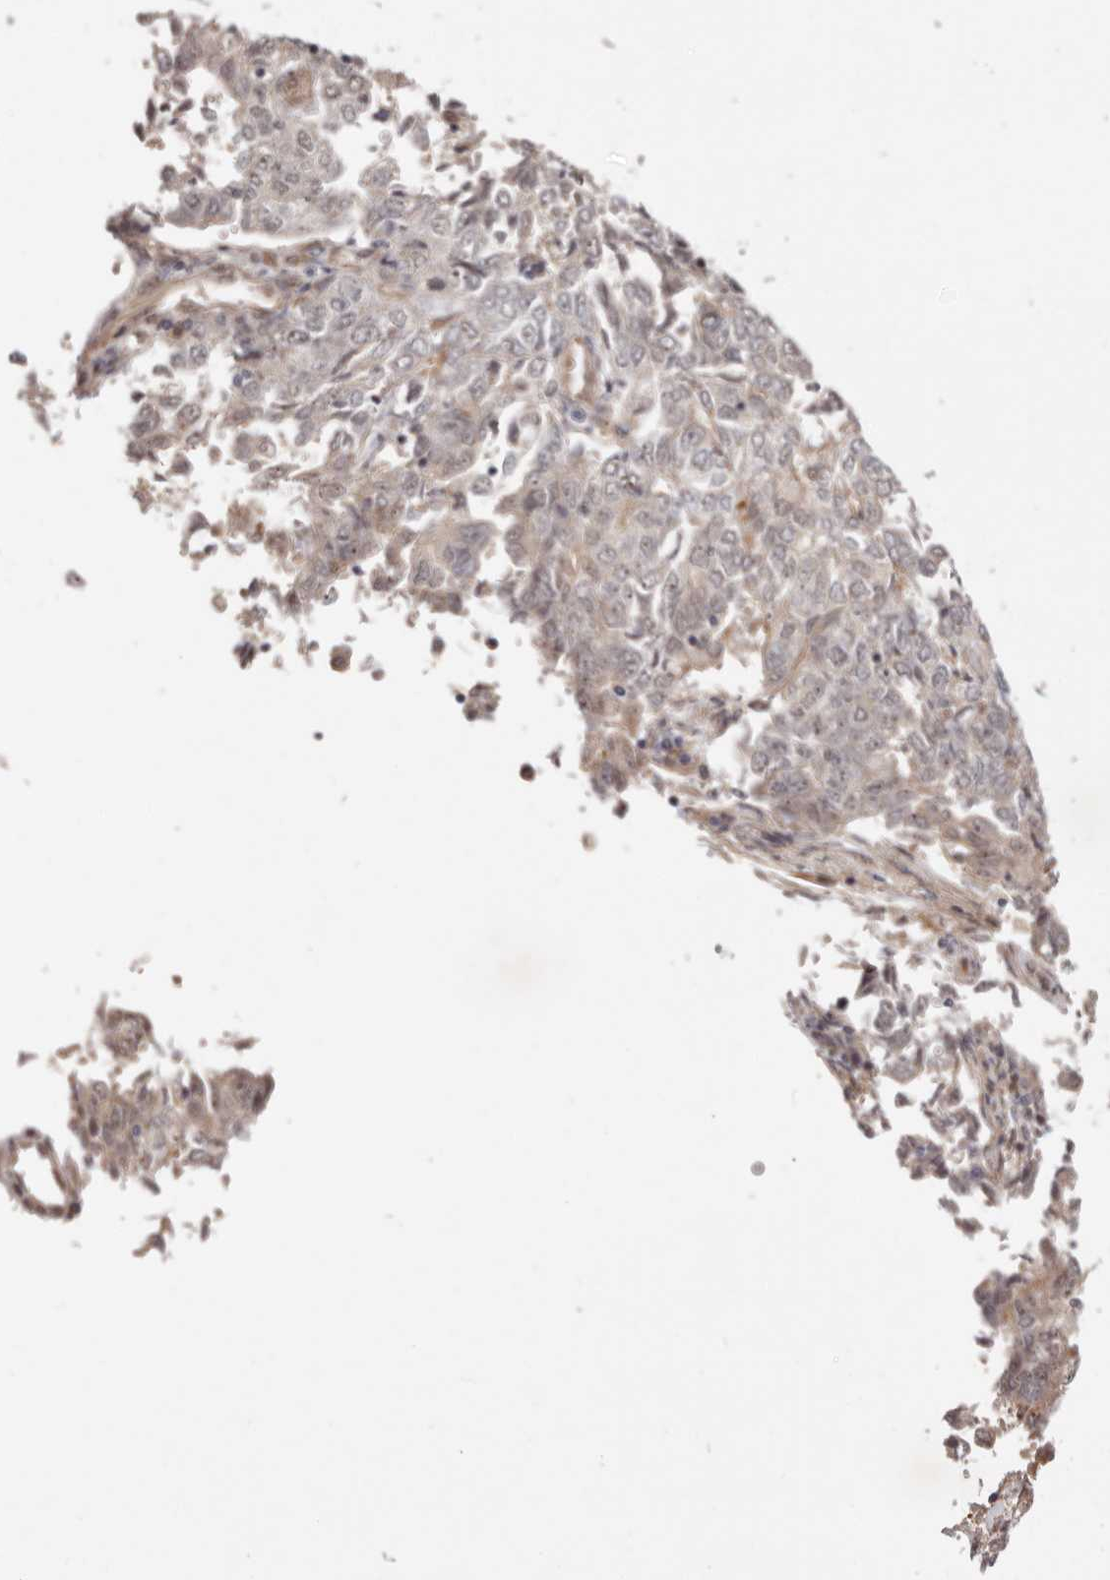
{"staining": {"intensity": "negative", "quantity": "none", "location": "none"}, "tissue": "endometrial cancer", "cell_type": "Tumor cells", "image_type": "cancer", "snomed": [{"axis": "morphology", "description": "Adenocarcinoma, NOS"}, {"axis": "topography", "description": "Endometrium"}], "caption": "Immunohistochemical staining of human endometrial cancer reveals no significant staining in tumor cells.", "gene": "ODF2L", "patient": {"sex": "female", "age": 80}}